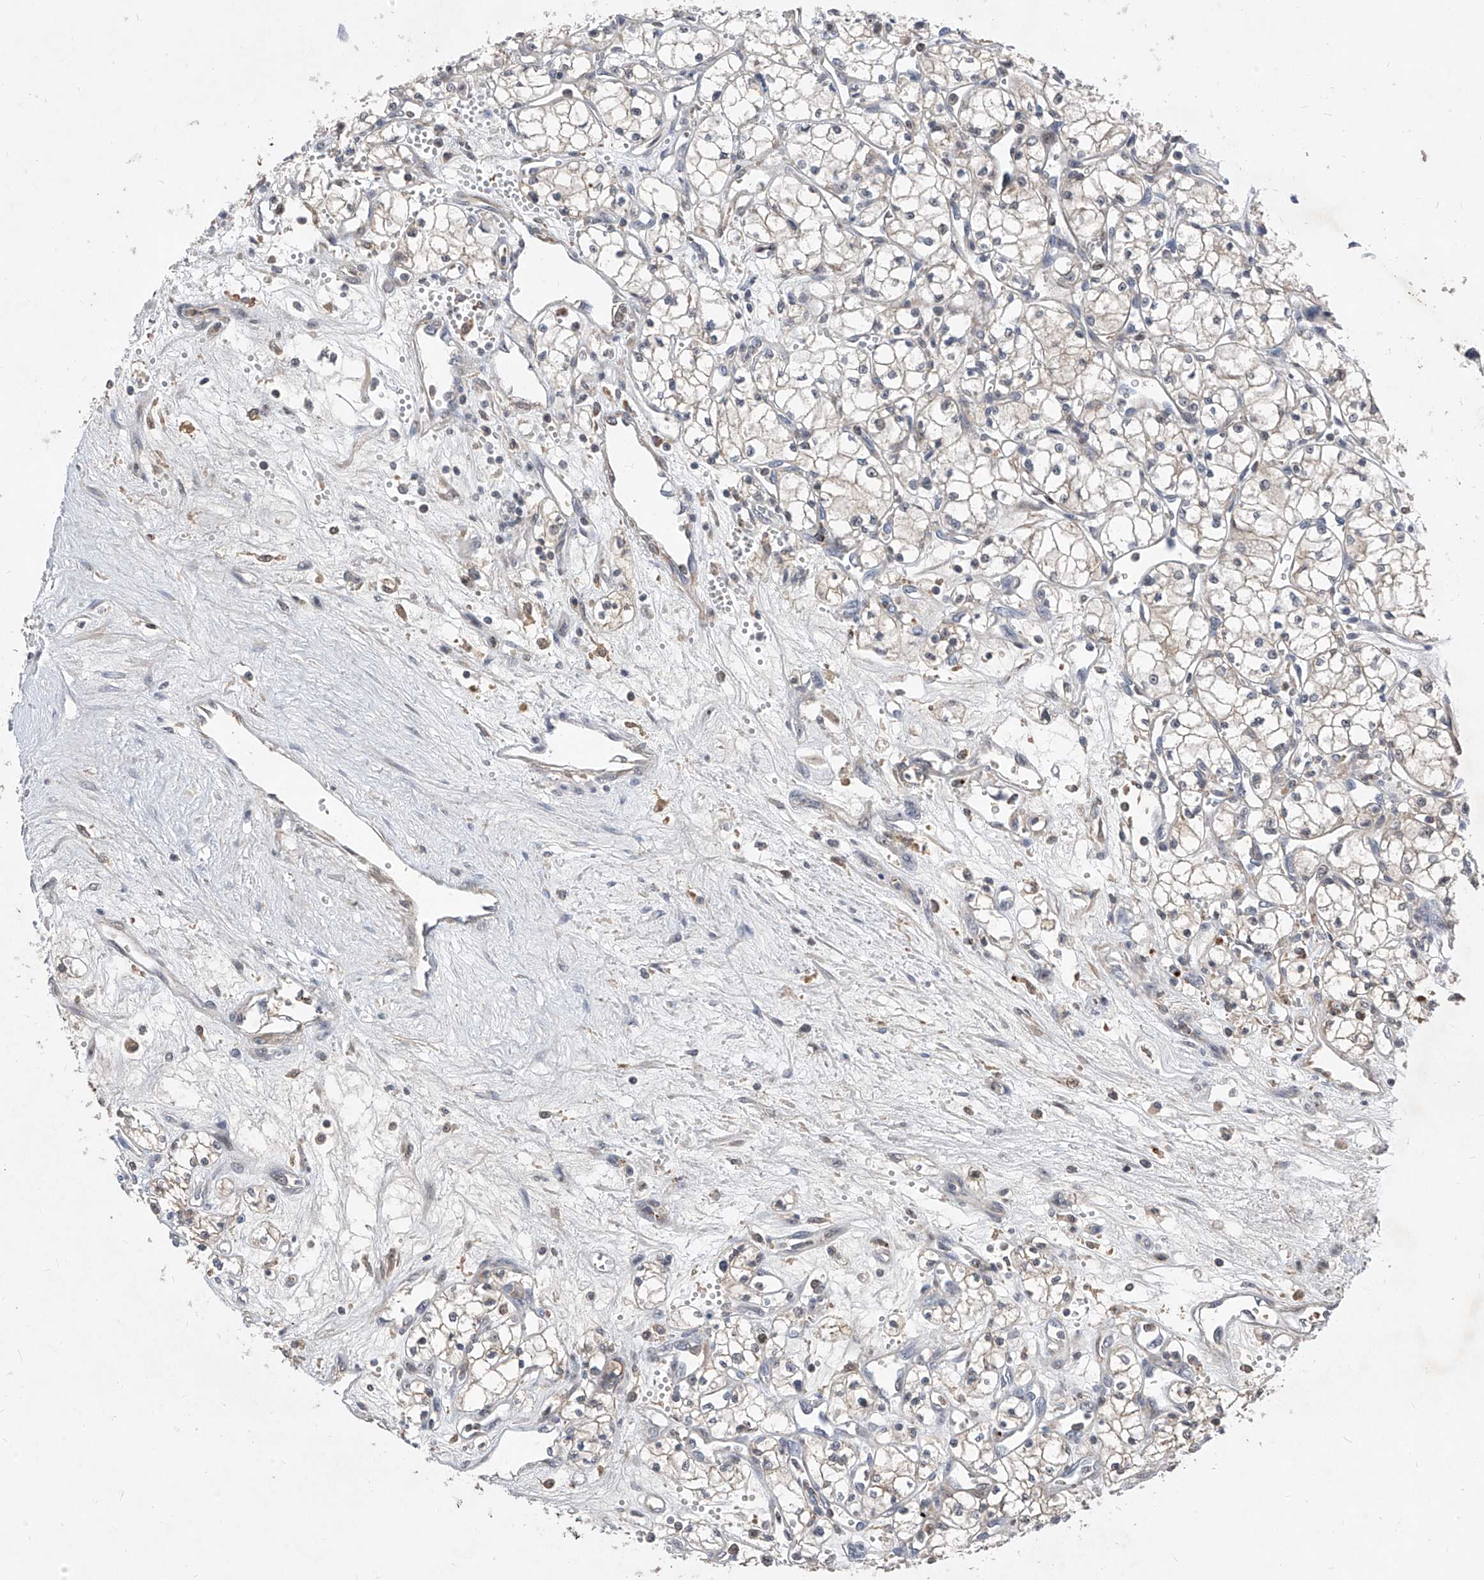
{"staining": {"intensity": "weak", "quantity": "<25%", "location": "cytoplasmic/membranous"}, "tissue": "renal cancer", "cell_type": "Tumor cells", "image_type": "cancer", "snomed": [{"axis": "morphology", "description": "Adenocarcinoma, NOS"}, {"axis": "topography", "description": "Kidney"}], "caption": "High power microscopy histopathology image of an immunohistochemistry (IHC) image of adenocarcinoma (renal), revealing no significant staining in tumor cells. (DAB (3,3'-diaminobenzidine) immunohistochemistry (IHC), high magnification).", "gene": "LGR4", "patient": {"sex": "male", "age": 59}}